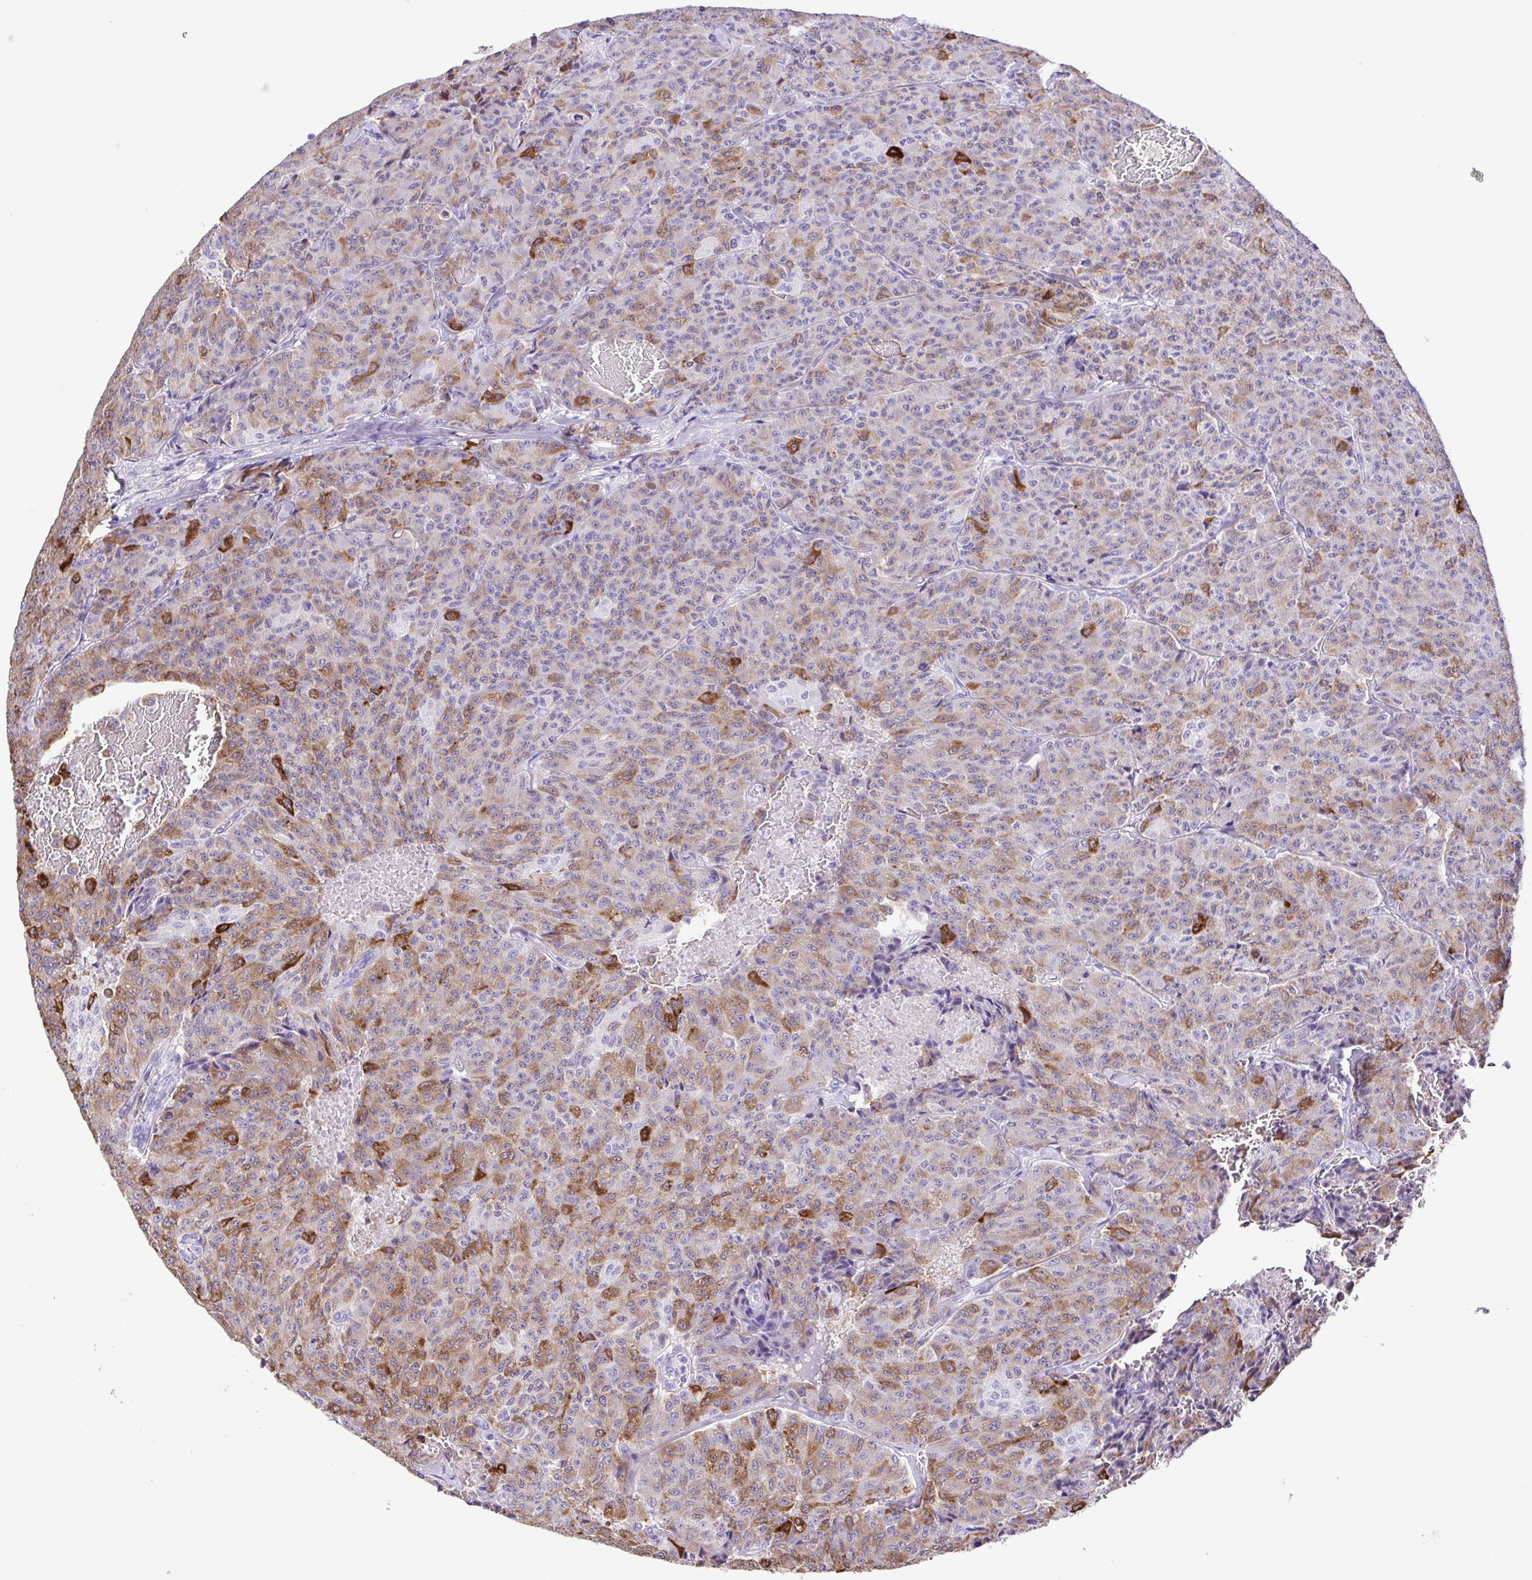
{"staining": {"intensity": "moderate", "quantity": "25%-75%", "location": "cytoplasmic/membranous"}, "tissue": "carcinoid", "cell_type": "Tumor cells", "image_type": "cancer", "snomed": [{"axis": "morphology", "description": "Carcinoid, malignant, NOS"}, {"axis": "topography", "description": "Lung"}], "caption": "Protein staining exhibits moderate cytoplasmic/membranous staining in approximately 25%-75% of tumor cells in carcinoid.", "gene": "ERP27", "patient": {"sex": "male", "age": 71}}